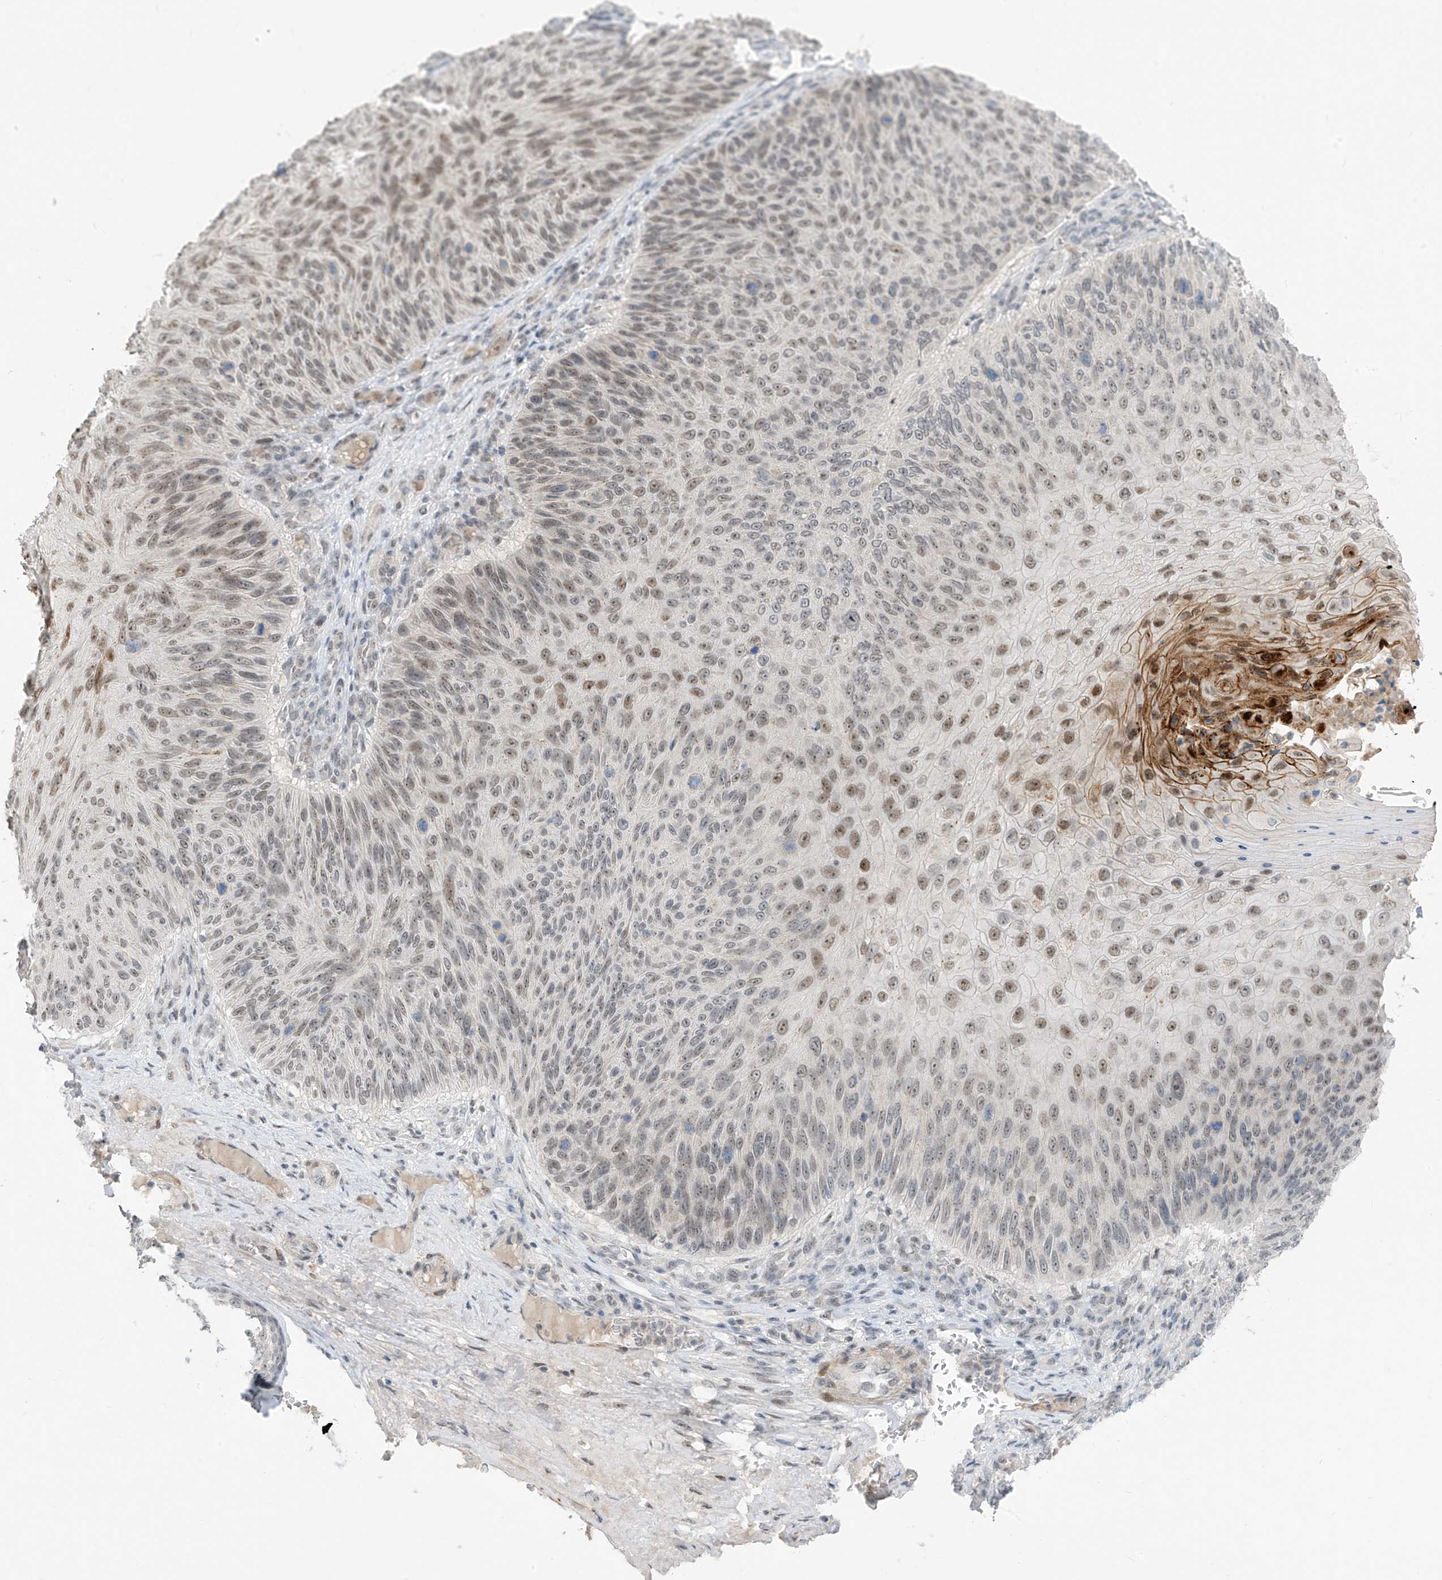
{"staining": {"intensity": "moderate", "quantity": ">75%", "location": "nuclear"}, "tissue": "skin cancer", "cell_type": "Tumor cells", "image_type": "cancer", "snomed": [{"axis": "morphology", "description": "Squamous cell carcinoma, NOS"}, {"axis": "topography", "description": "Skin"}], "caption": "Immunohistochemical staining of human skin squamous cell carcinoma shows medium levels of moderate nuclear staining in approximately >75% of tumor cells.", "gene": "METAP1D", "patient": {"sex": "female", "age": 88}}